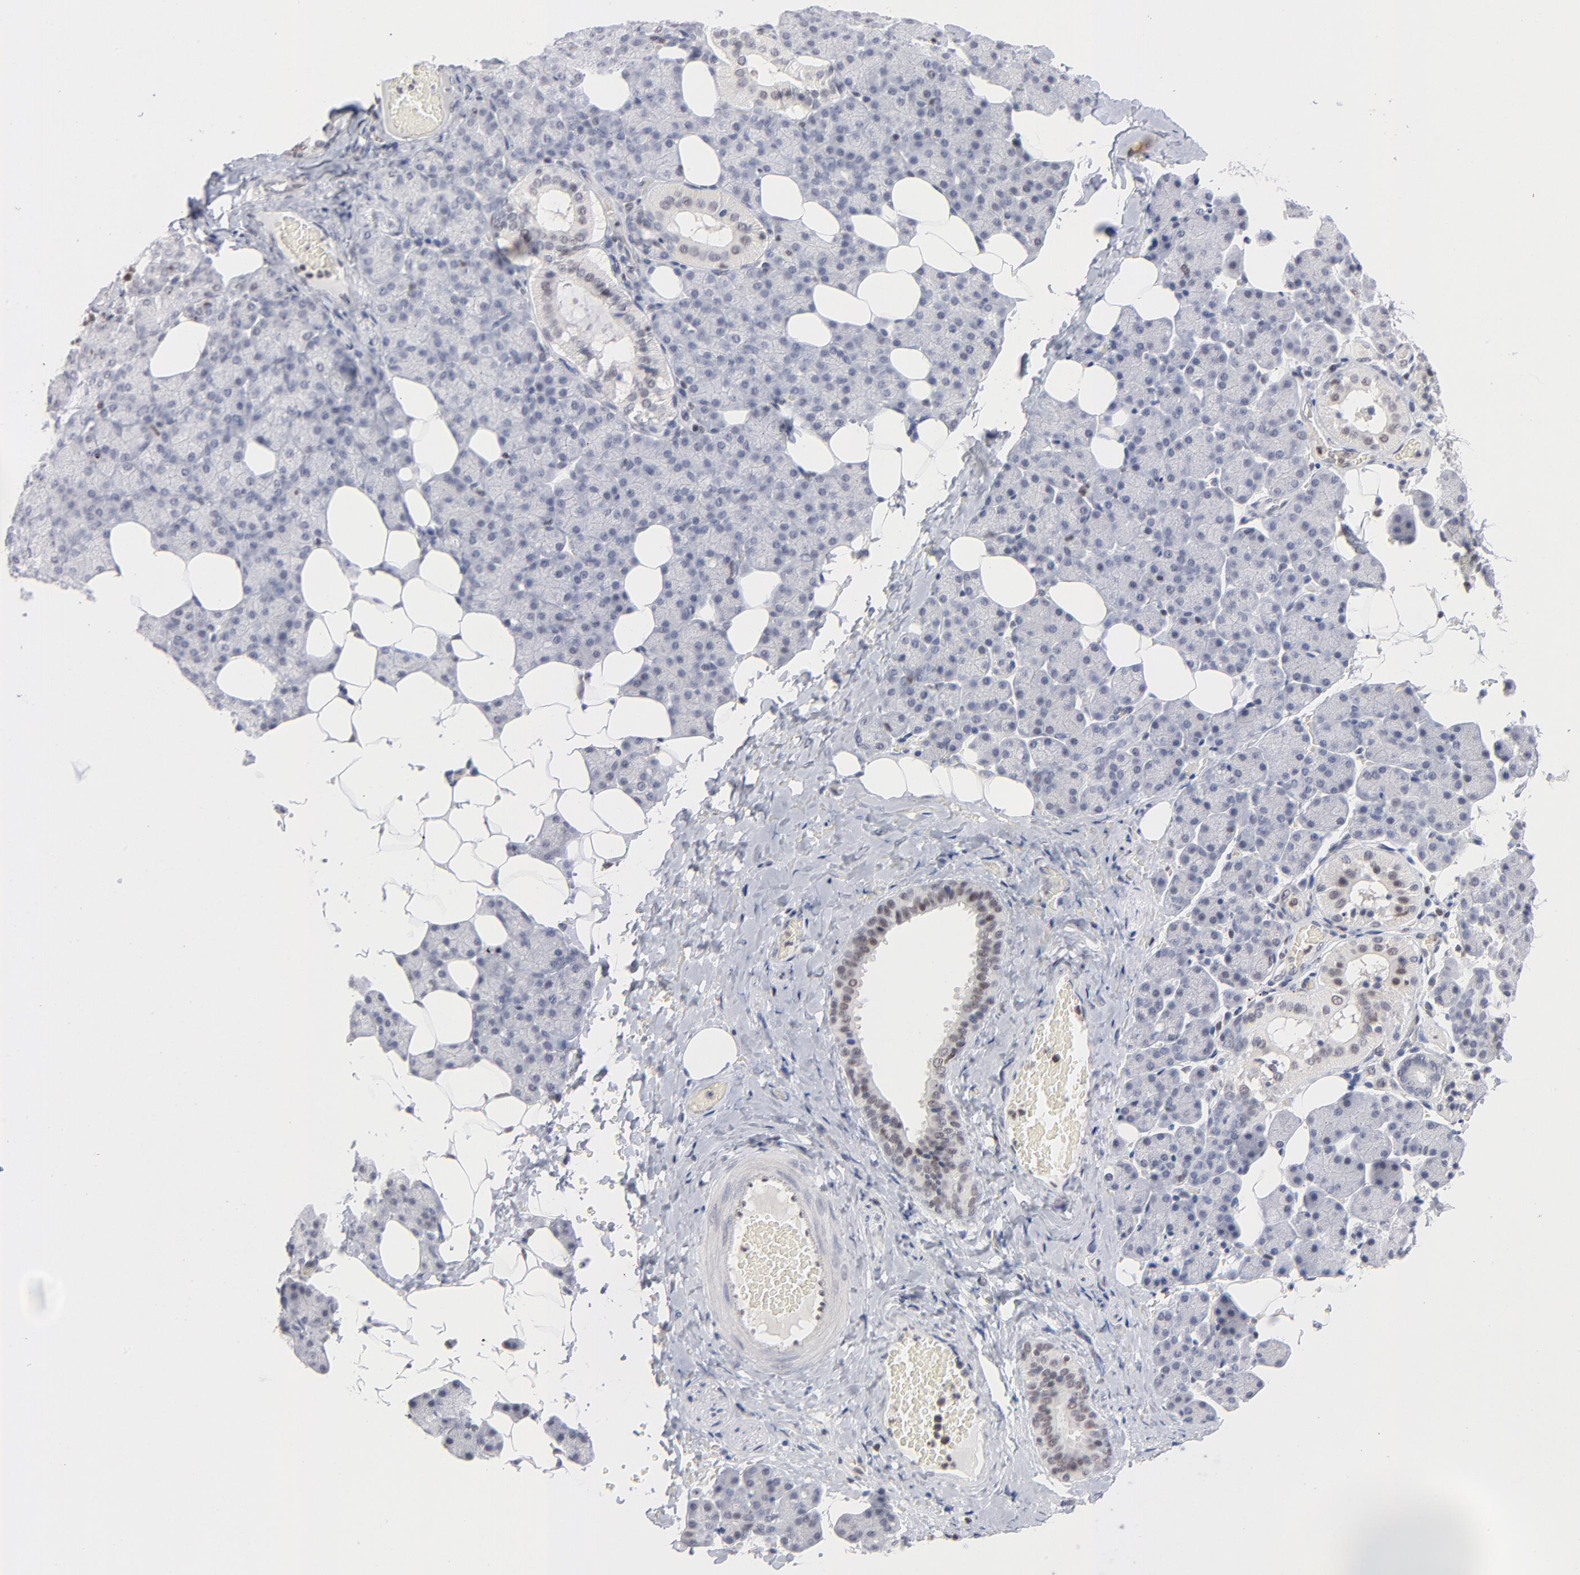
{"staining": {"intensity": "weak", "quantity": "<25%", "location": "nuclear"}, "tissue": "salivary gland", "cell_type": "Glandular cells", "image_type": "normal", "snomed": [{"axis": "morphology", "description": "Normal tissue, NOS"}, {"axis": "topography", "description": "Lymph node"}, {"axis": "topography", "description": "Salivary gland"}], "caption": "Glandular cells are negative for protein expression in unremarkable human salivary gland. (Brightfield microscopy of DAB immunohistochemistry at high magnification).", "gene": "MAX", "patient": {"sex": "male", "age": 8}}